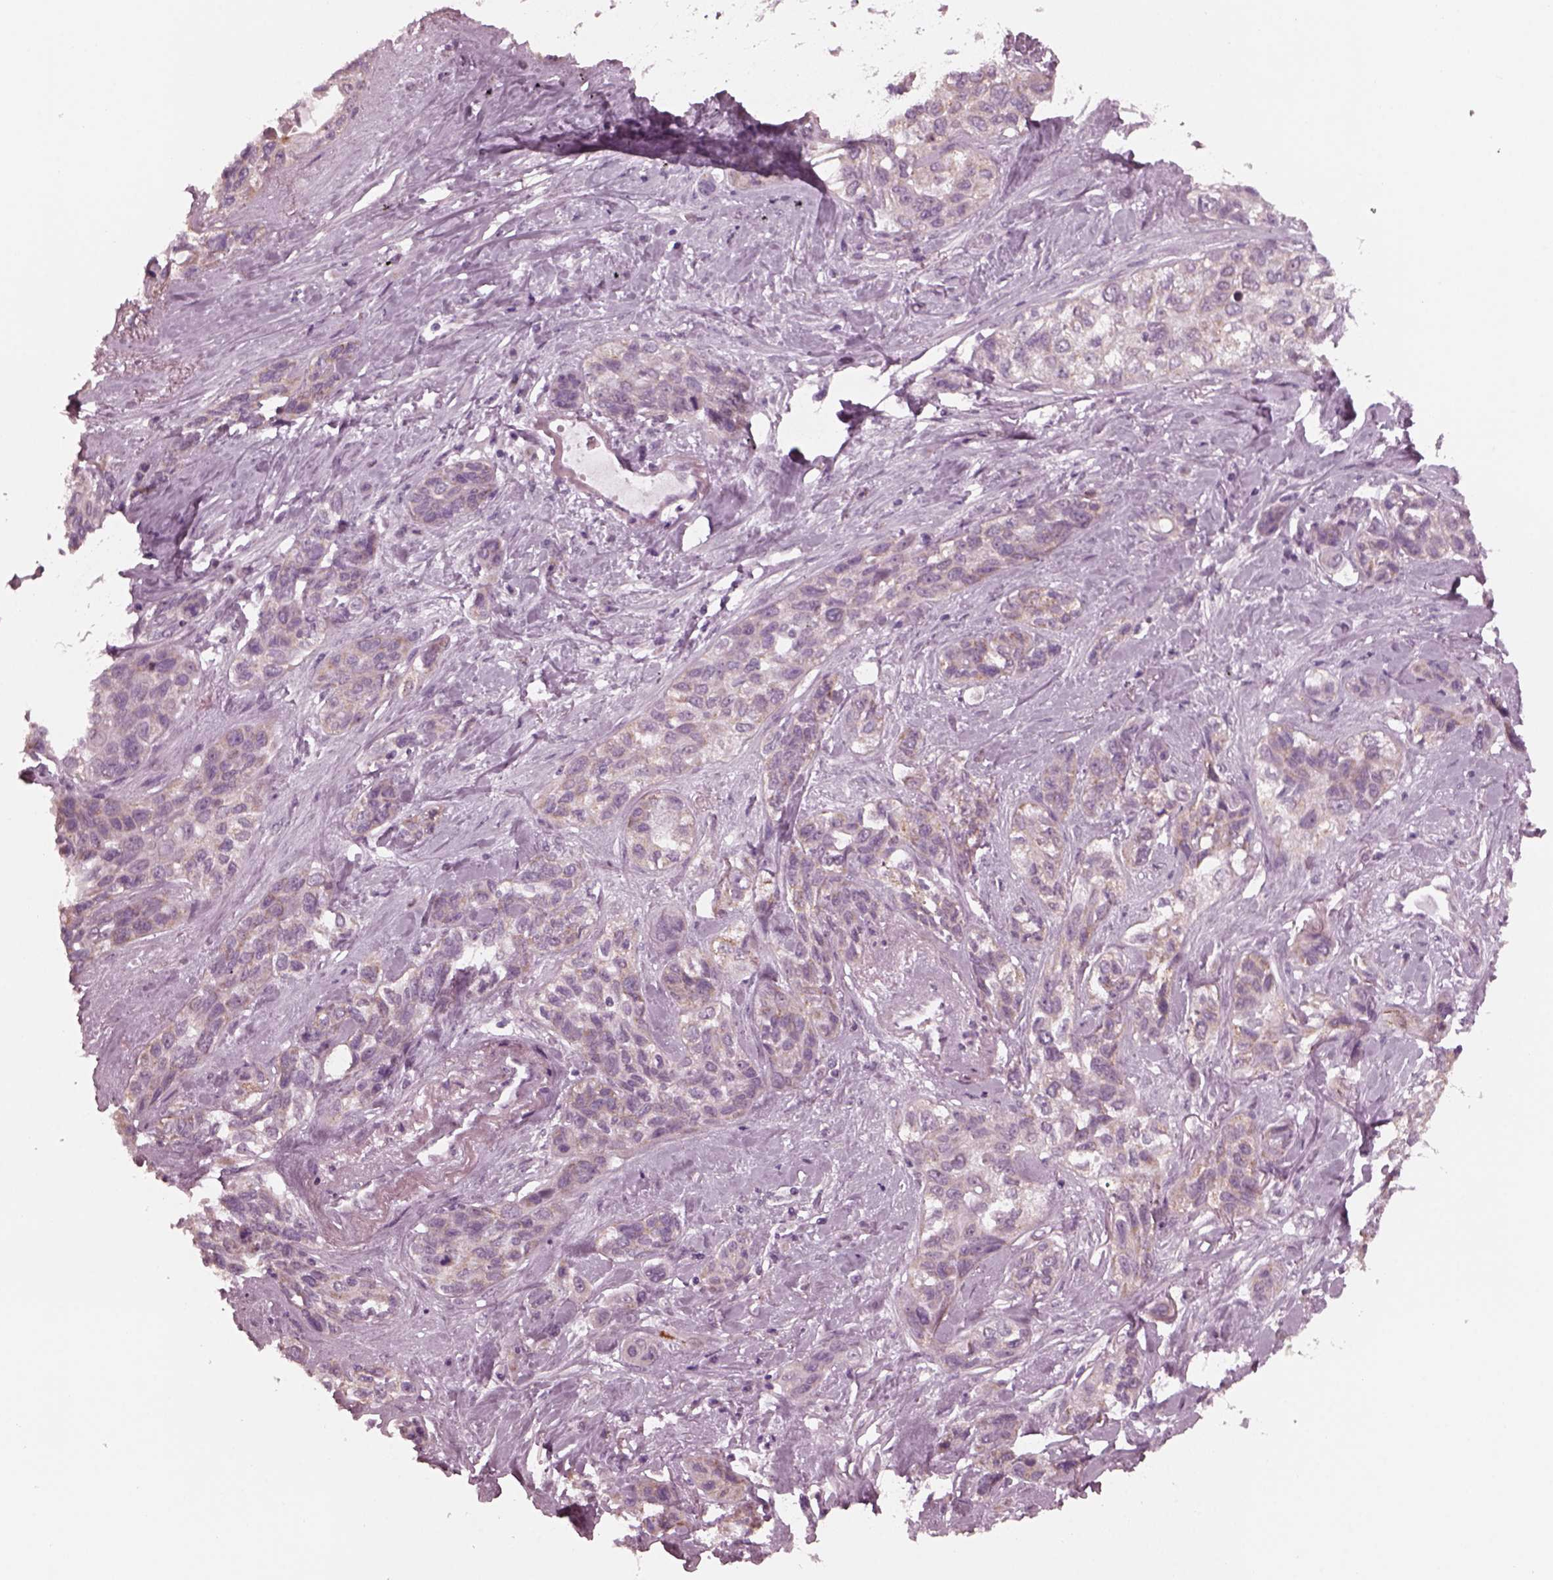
{"staining": {"intensity": "weak", "quantity": "25%-75%", "location": "cytoplasmic/membranous"}, "tissue": "lung cancer", "cell_type": "Tumor cells", "image_type": "cancer", "snomed": [{"axis": "morphology", "description": "Squamous cell carcinoma, NOS"}, {"axis": "topography", "description": "Lung"}], "caption": "Weak cytoplasmic/membranous protein positivity is present in about 25%-75% of tumor cells in lung cancer (squamous cell carcinoma). The staining was performed using DAB (3,3'-diaminobenzidine) to visualize the protein expression in brown, while the nuclei were stained in blue with hematoxylin (Magnification: 20x).", "gene": "CELSR3", "patient": {"sex": "female", "age": 70}}